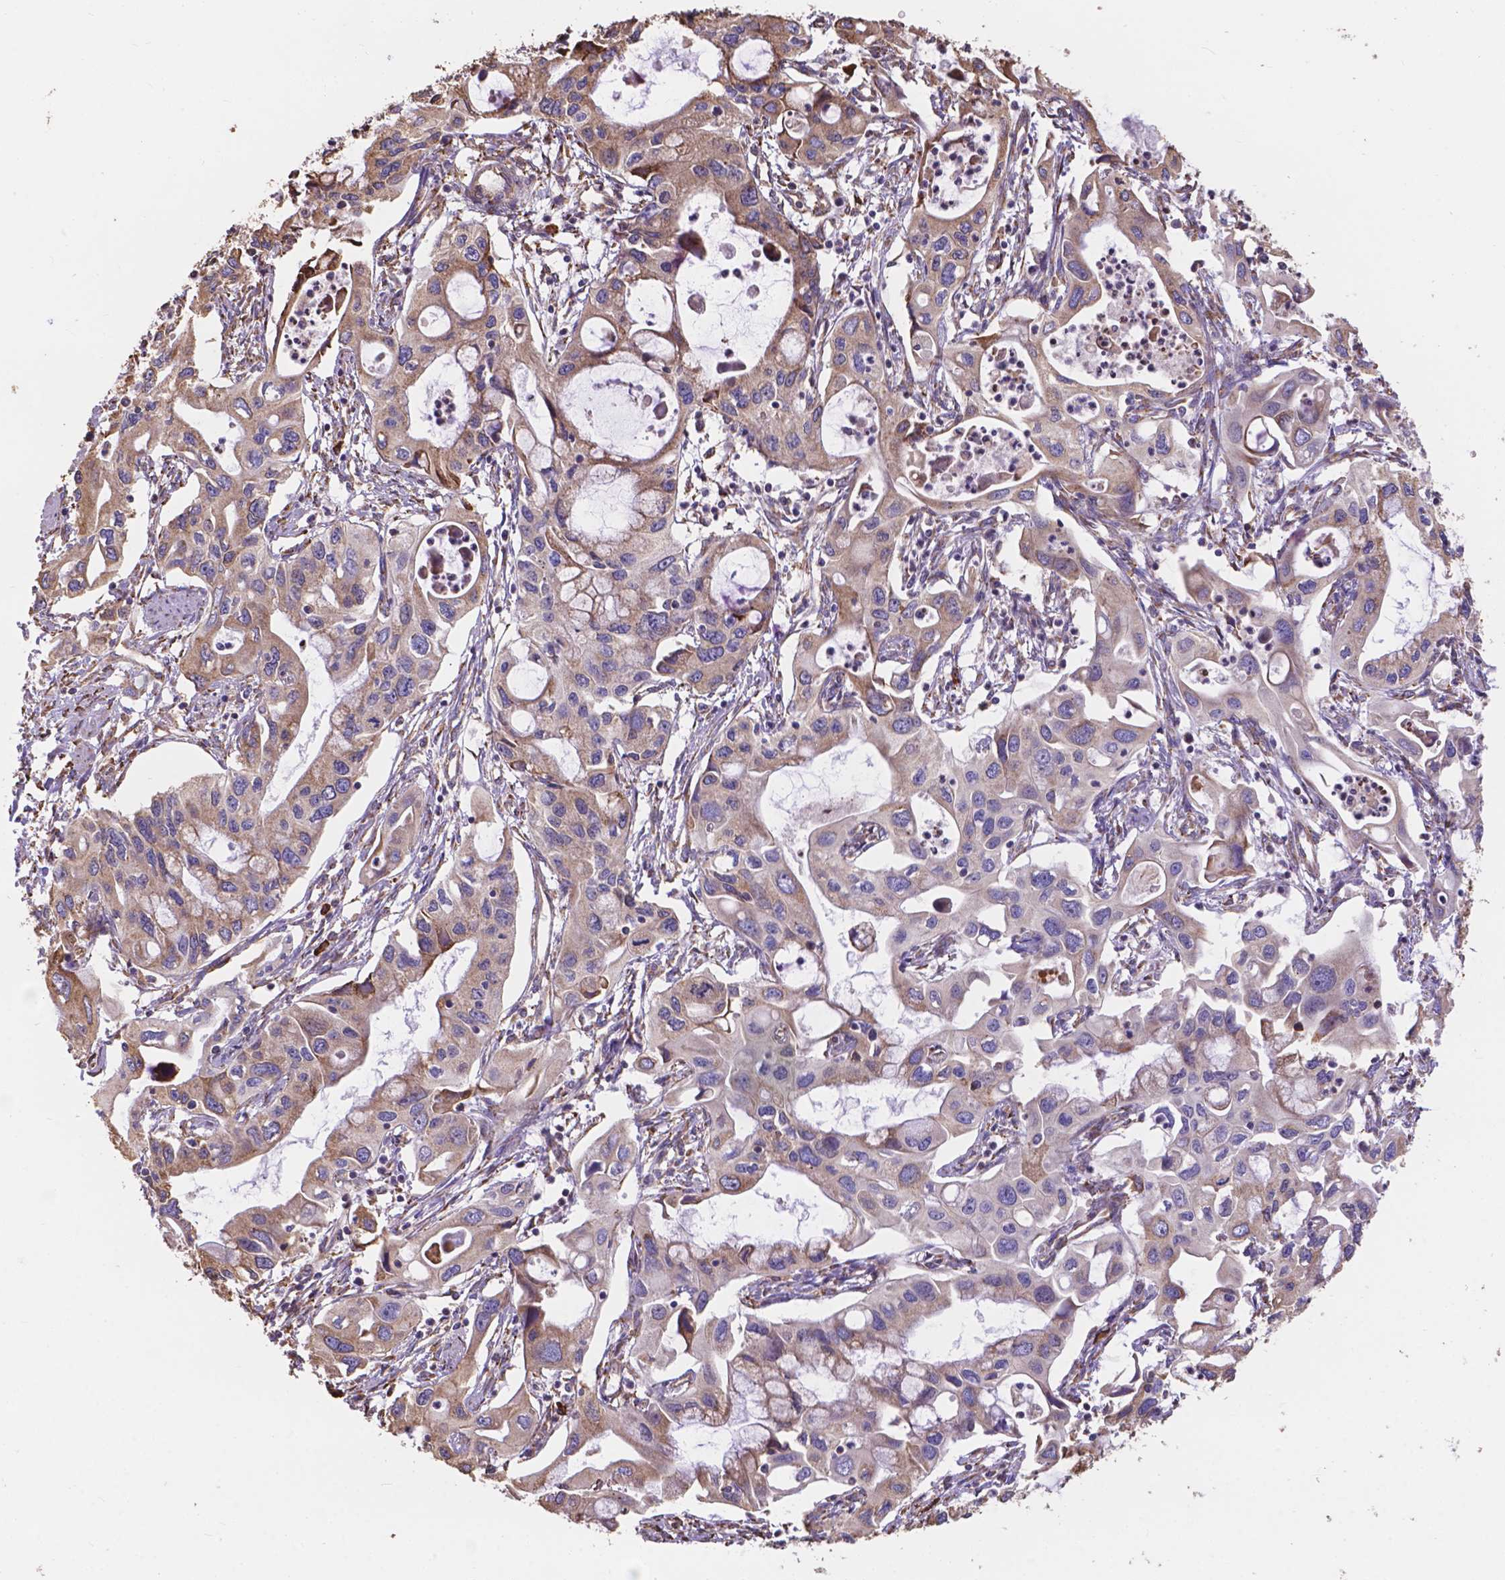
{"staining": {"intensity": "moderate", "quantity": "25%-75%", "location": "cytoplasmic/membranous"}, "tissue": "pancreatic cancer", "cell_type": "Tumor cells", "image_type": "cancer", "snomed": [{"axis": "morphology", "description": "Adenocarcinoma, NOS"}, {"axis": "topography", "description": "Pancreas"}], "caption": "Tumor cells demonstrate medium levels of moderate cytoplasmic/membranous staining in about 25%-75% of cells in human pancreatic cancer.", "gene": "IPO11", "patient": {"sex": "male", "age": 60}}